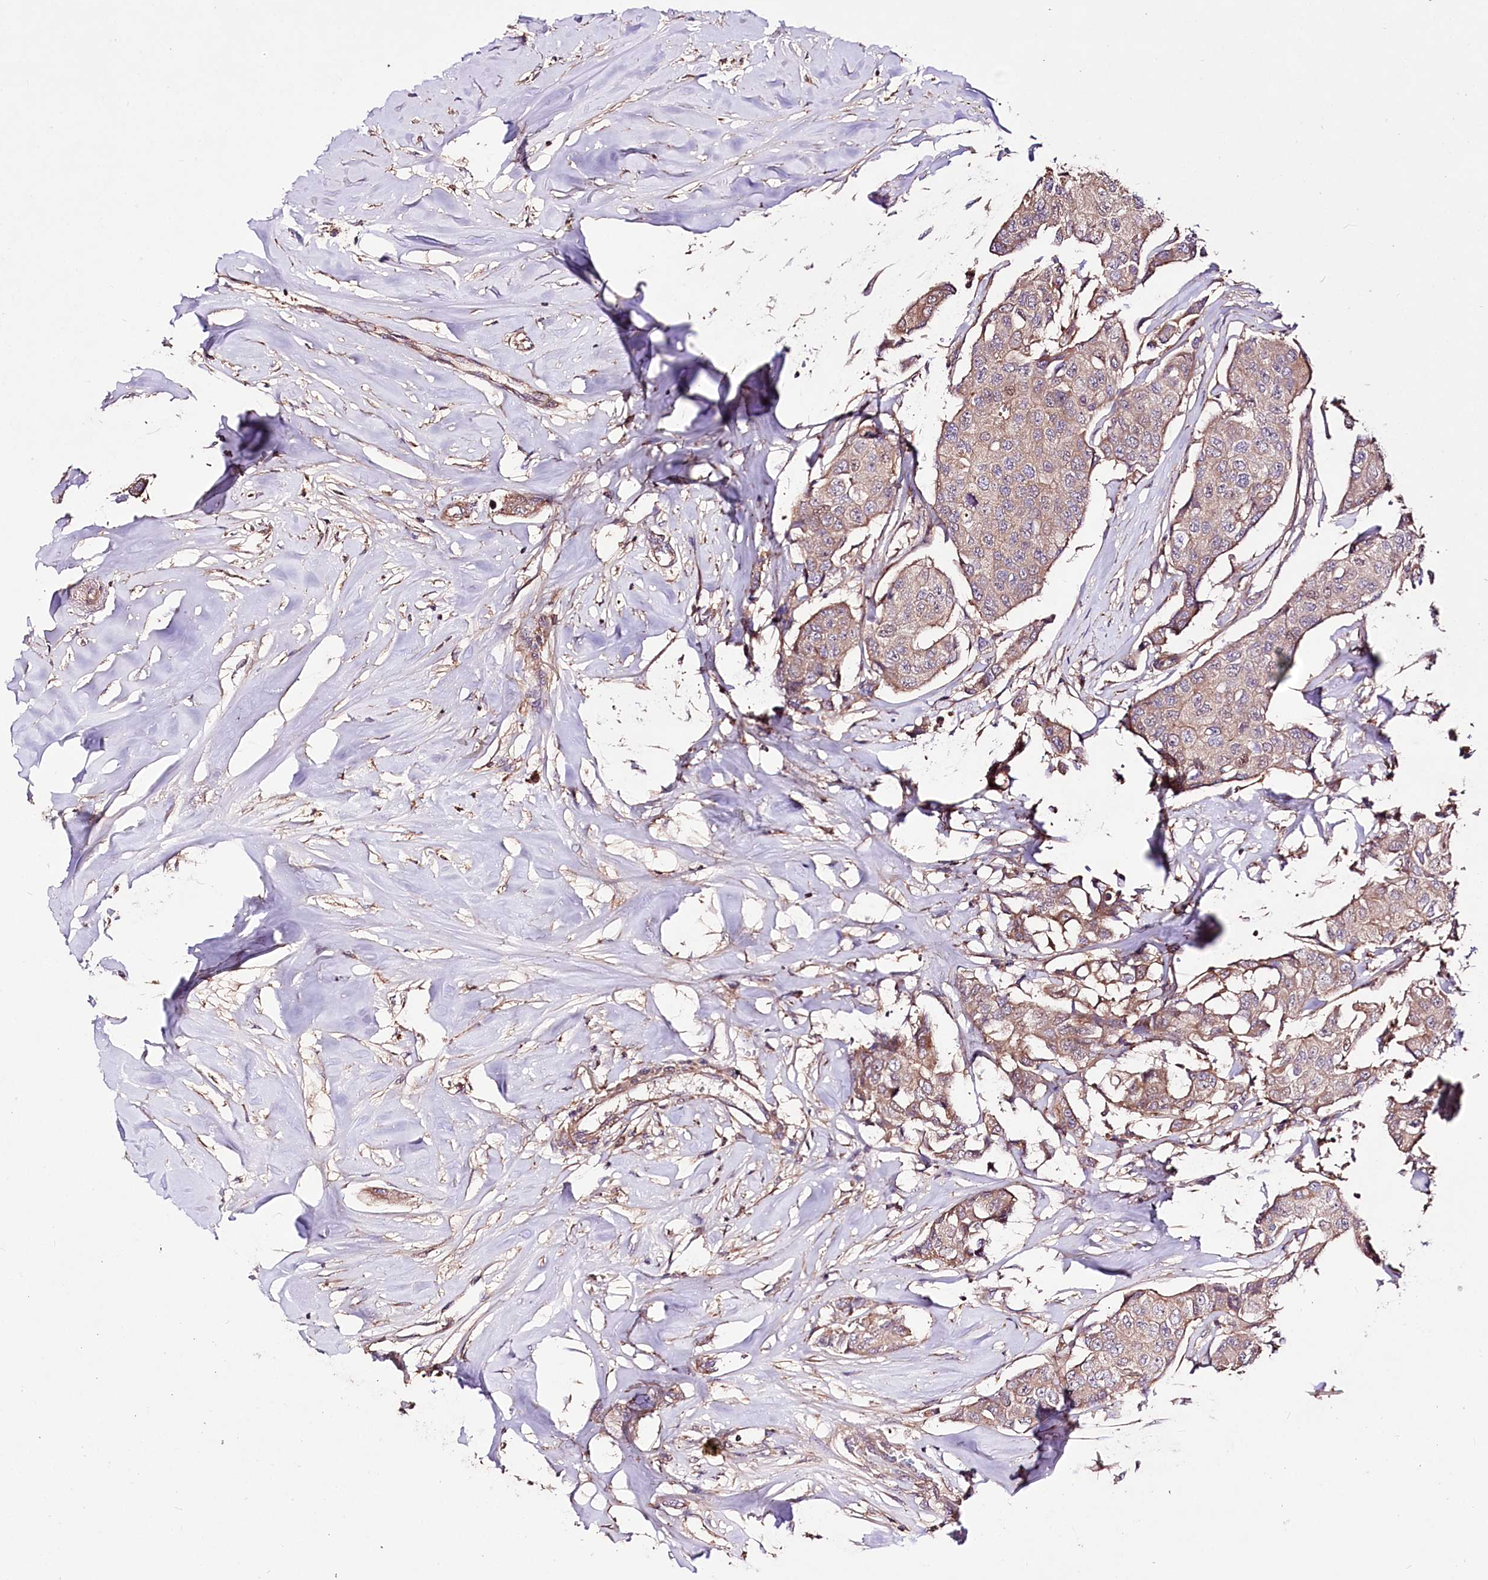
{"staining": {"intensity": "weak", "quantity": "25%-75%", "location": "cytoplasmic/membranous"}, "tissue": "breast cancer", "cell_type": "Tumor cells", "image_type": "cancer", "snomed": [{"axis": "morphology", "description": "Duct carcinoma"}, {"axis": "topography", "description": "Breast"}], "caption": "This photomicrograph demonstrates breast cancer (intraductal carcinoma) stained with IHC to label a protein in brown. The cytoplasmic/membranous of tumor cells show weak positivity for the protein. Nuclei are counter-stained blue.", "gene": "WWC1", "patient": {"sex": "female", "age": 80}}